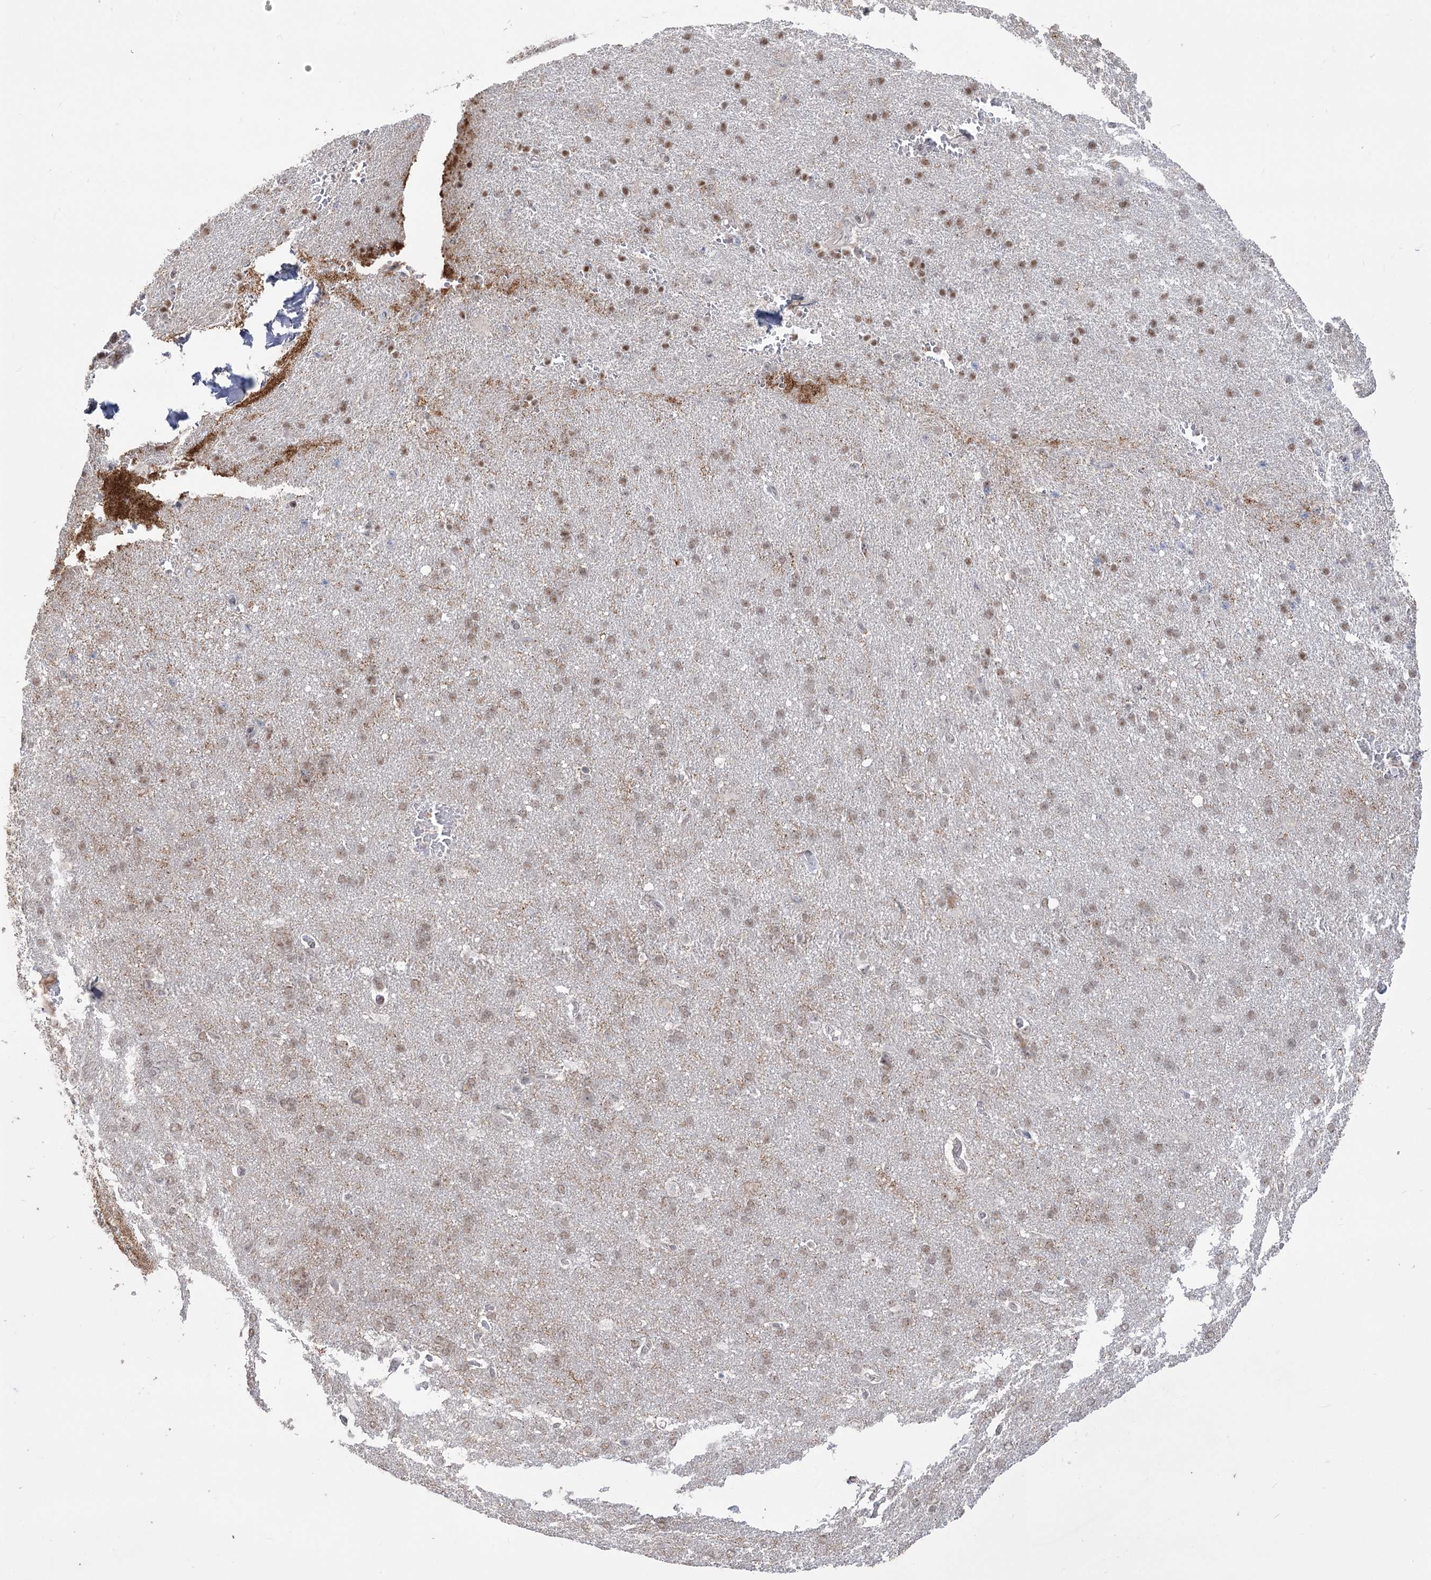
{"staining": {"intensity": "negative", "quantity": "none", "location": "none"}, "tissue": "cerebral cortex", "cell_type": "Endothelial cells", "image_type": "normal", "snomed": [{"axis": "morphology", "description": "Normal tissue, NOS"}, {"axis": "topography", "description": "Cerebral cortex"}], "caption": "The IHC histopathology image has no significant expression in endothelial cells of cerebral cortex. Nuclei are stained in blue.", "gene": "ZSCAN23", "patient": {"sex": "male", "age": 62}}